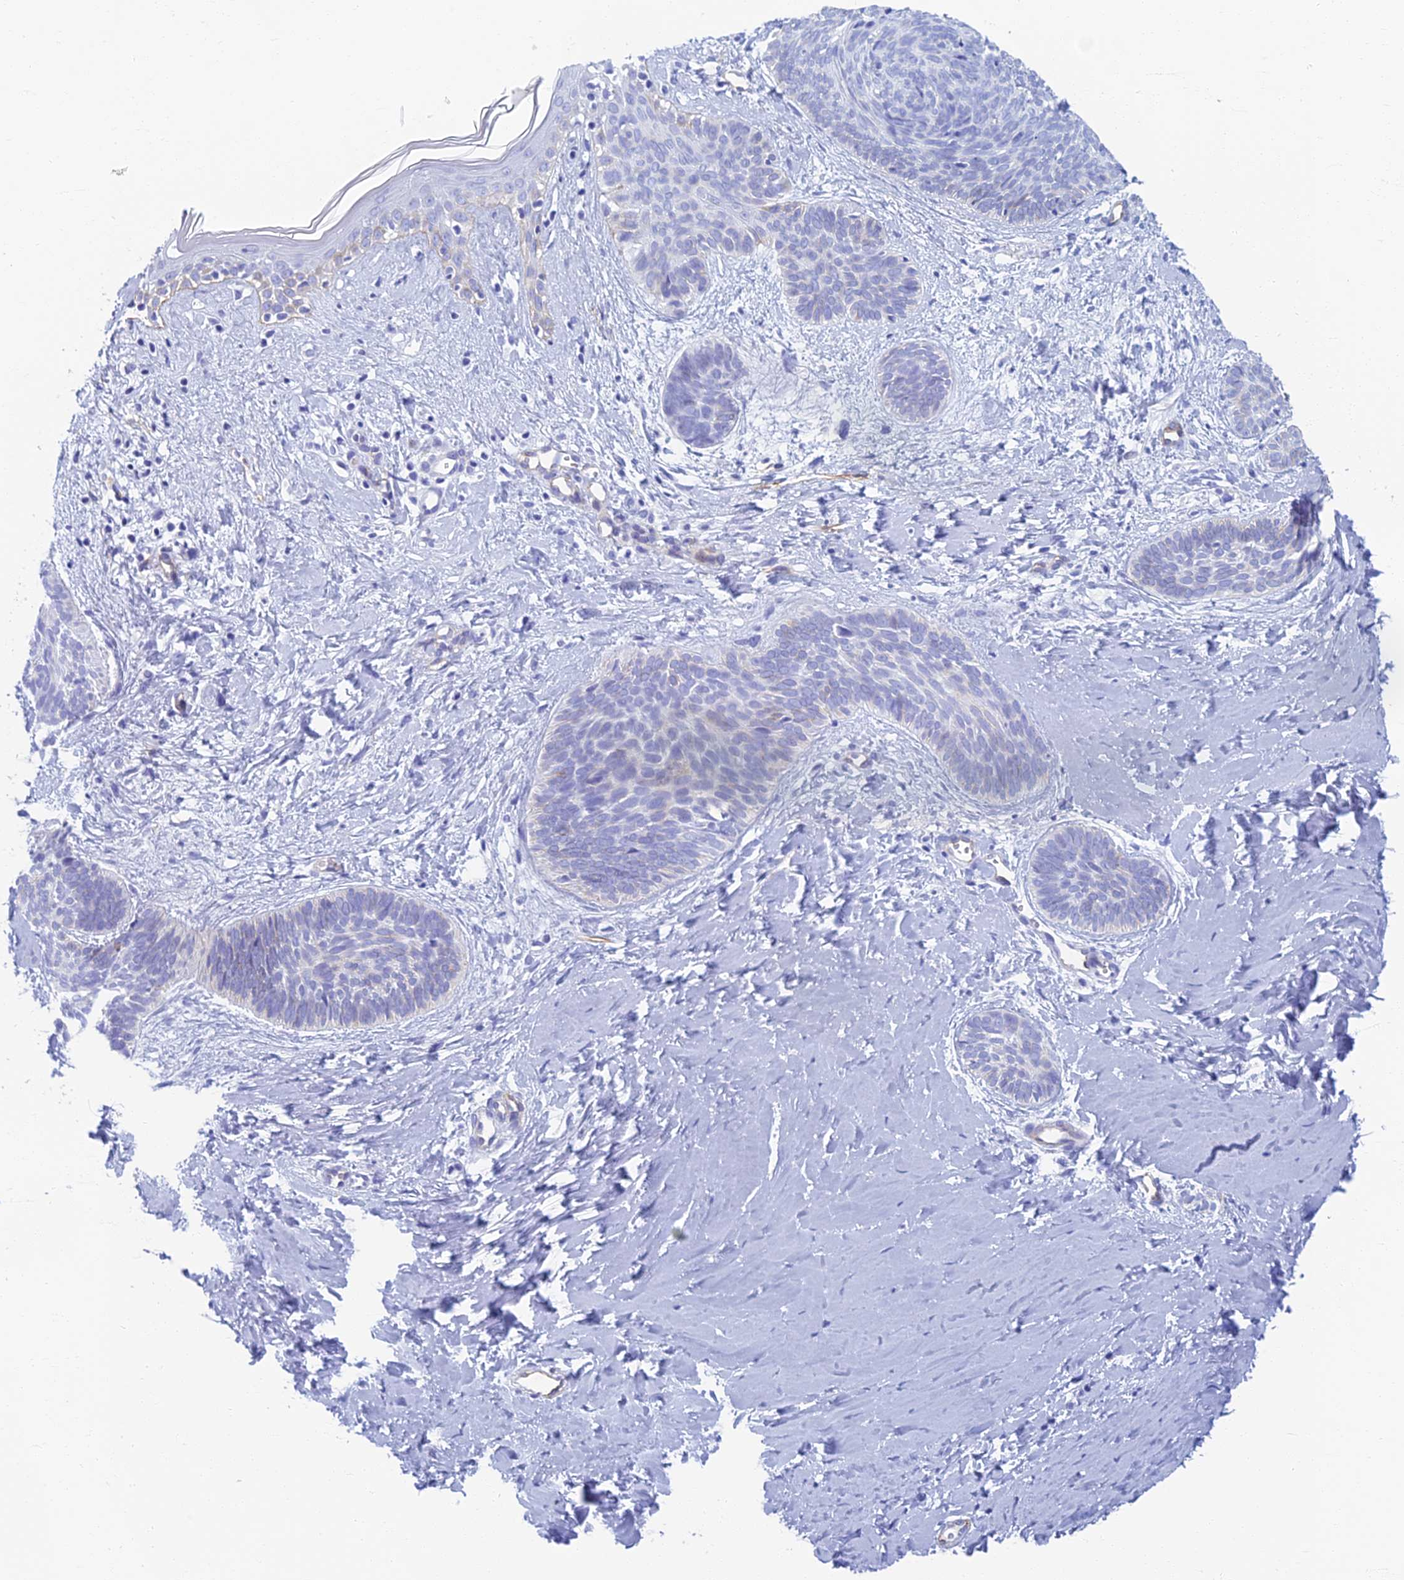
{"staining": {"intensity": "negative", "quantity": "none", "location": "none"}, "tissue": "skin cancer", "cell_type": "Tumor cells", "image_type": "cancer", "snomed": [{"axis": "morphology", "description": "Basal cell carcinoma"}, {"axis": "topography", "description": "Skin"}], "caption": "Histopathology image shows no protein staining in tumor cells of basal cell carcinoma (skin) tissue.", "gene": "ETFRF1", "patient": {"sex": "female", "age": 81}}